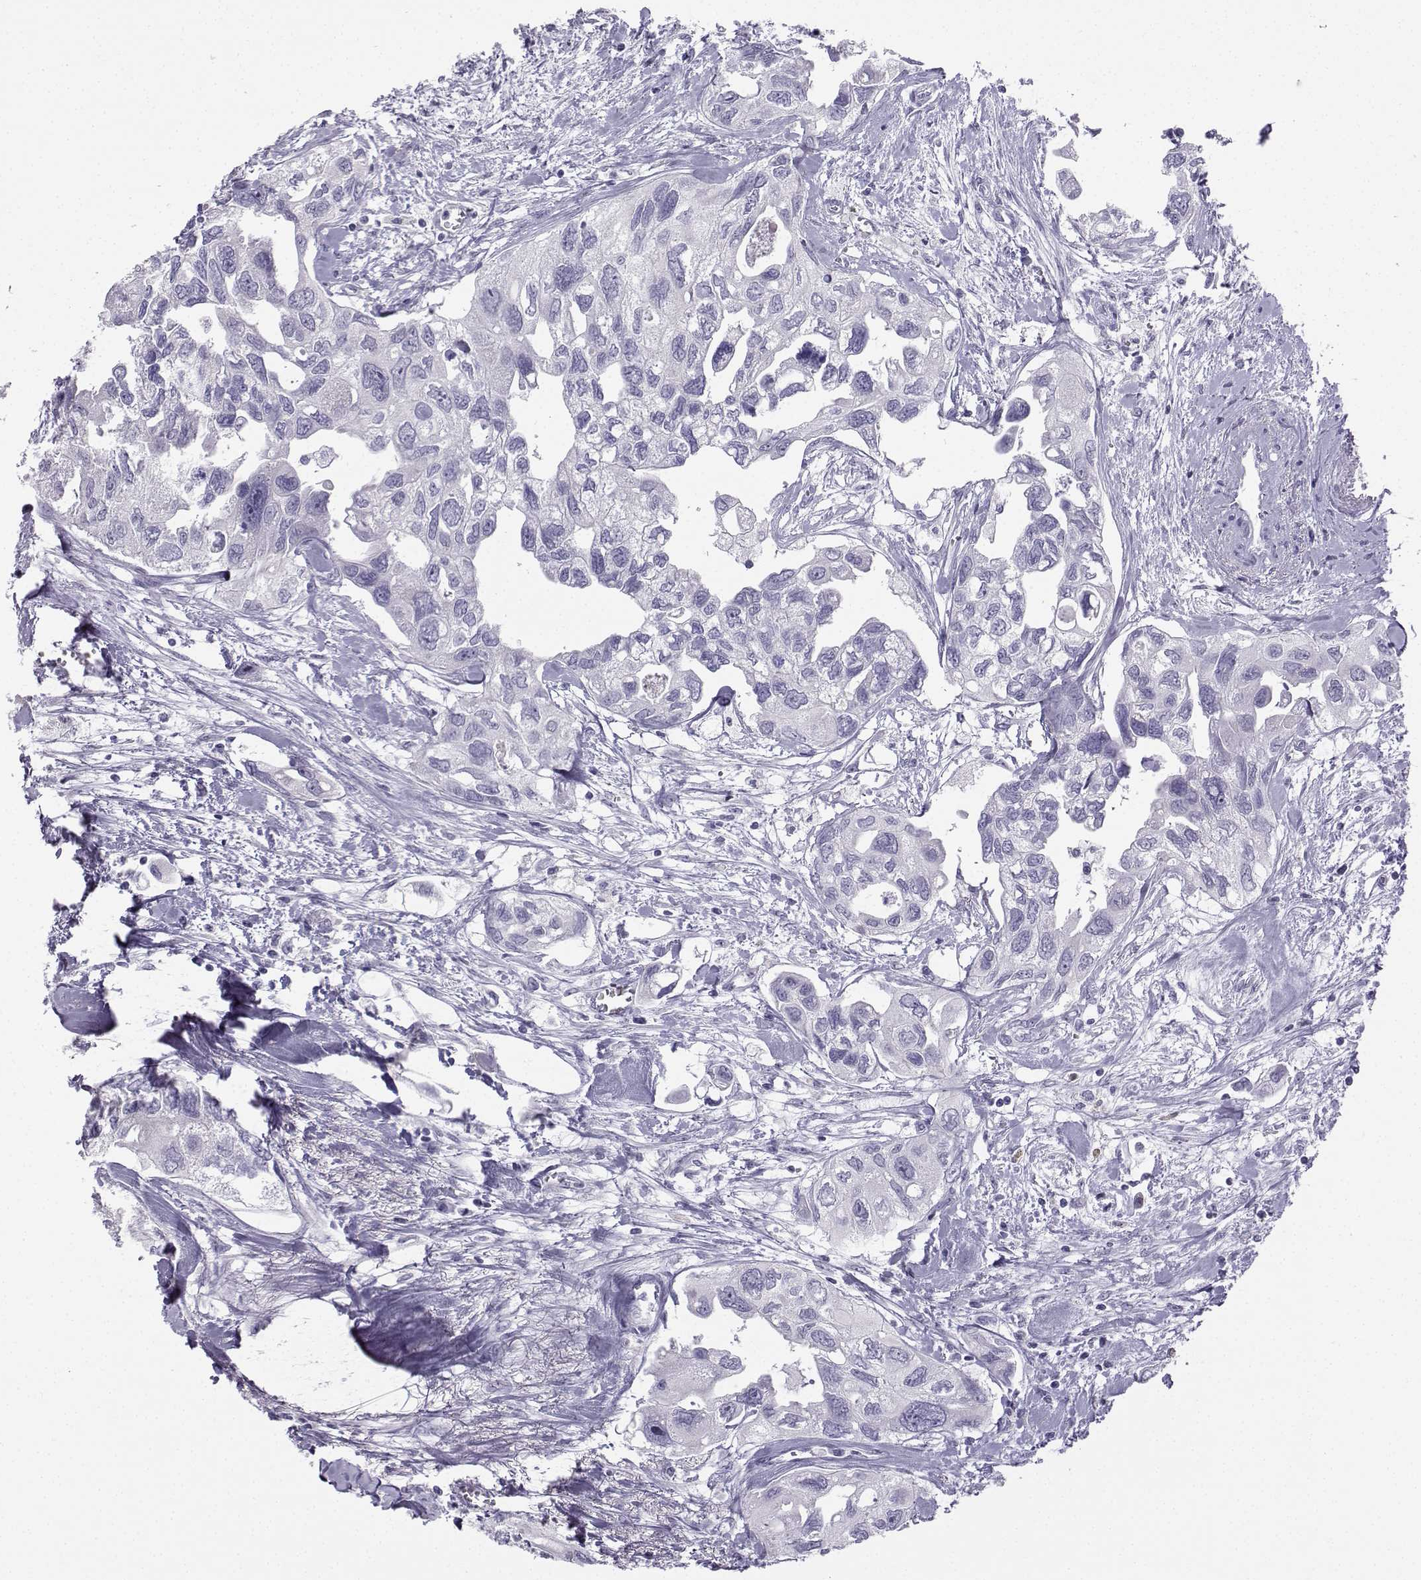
{"staining": {"intensity": "negative", "quantity": "none", "location": "none"}, "tissue": "urothelial cancer", "cell_type": "Tumor cells", "image_type": "cancer", "snomed": [{"axis": "morphology", "description": "Urothelial carcinoma, High grade"}, {"axis": "topography", "description": "Urinary bladder"}], "caption": "Tumor cells are negative for brown protein staining in urothelial cancer.", "gene": "NEFL", "patient": {"sex": "male", "age": 59}}